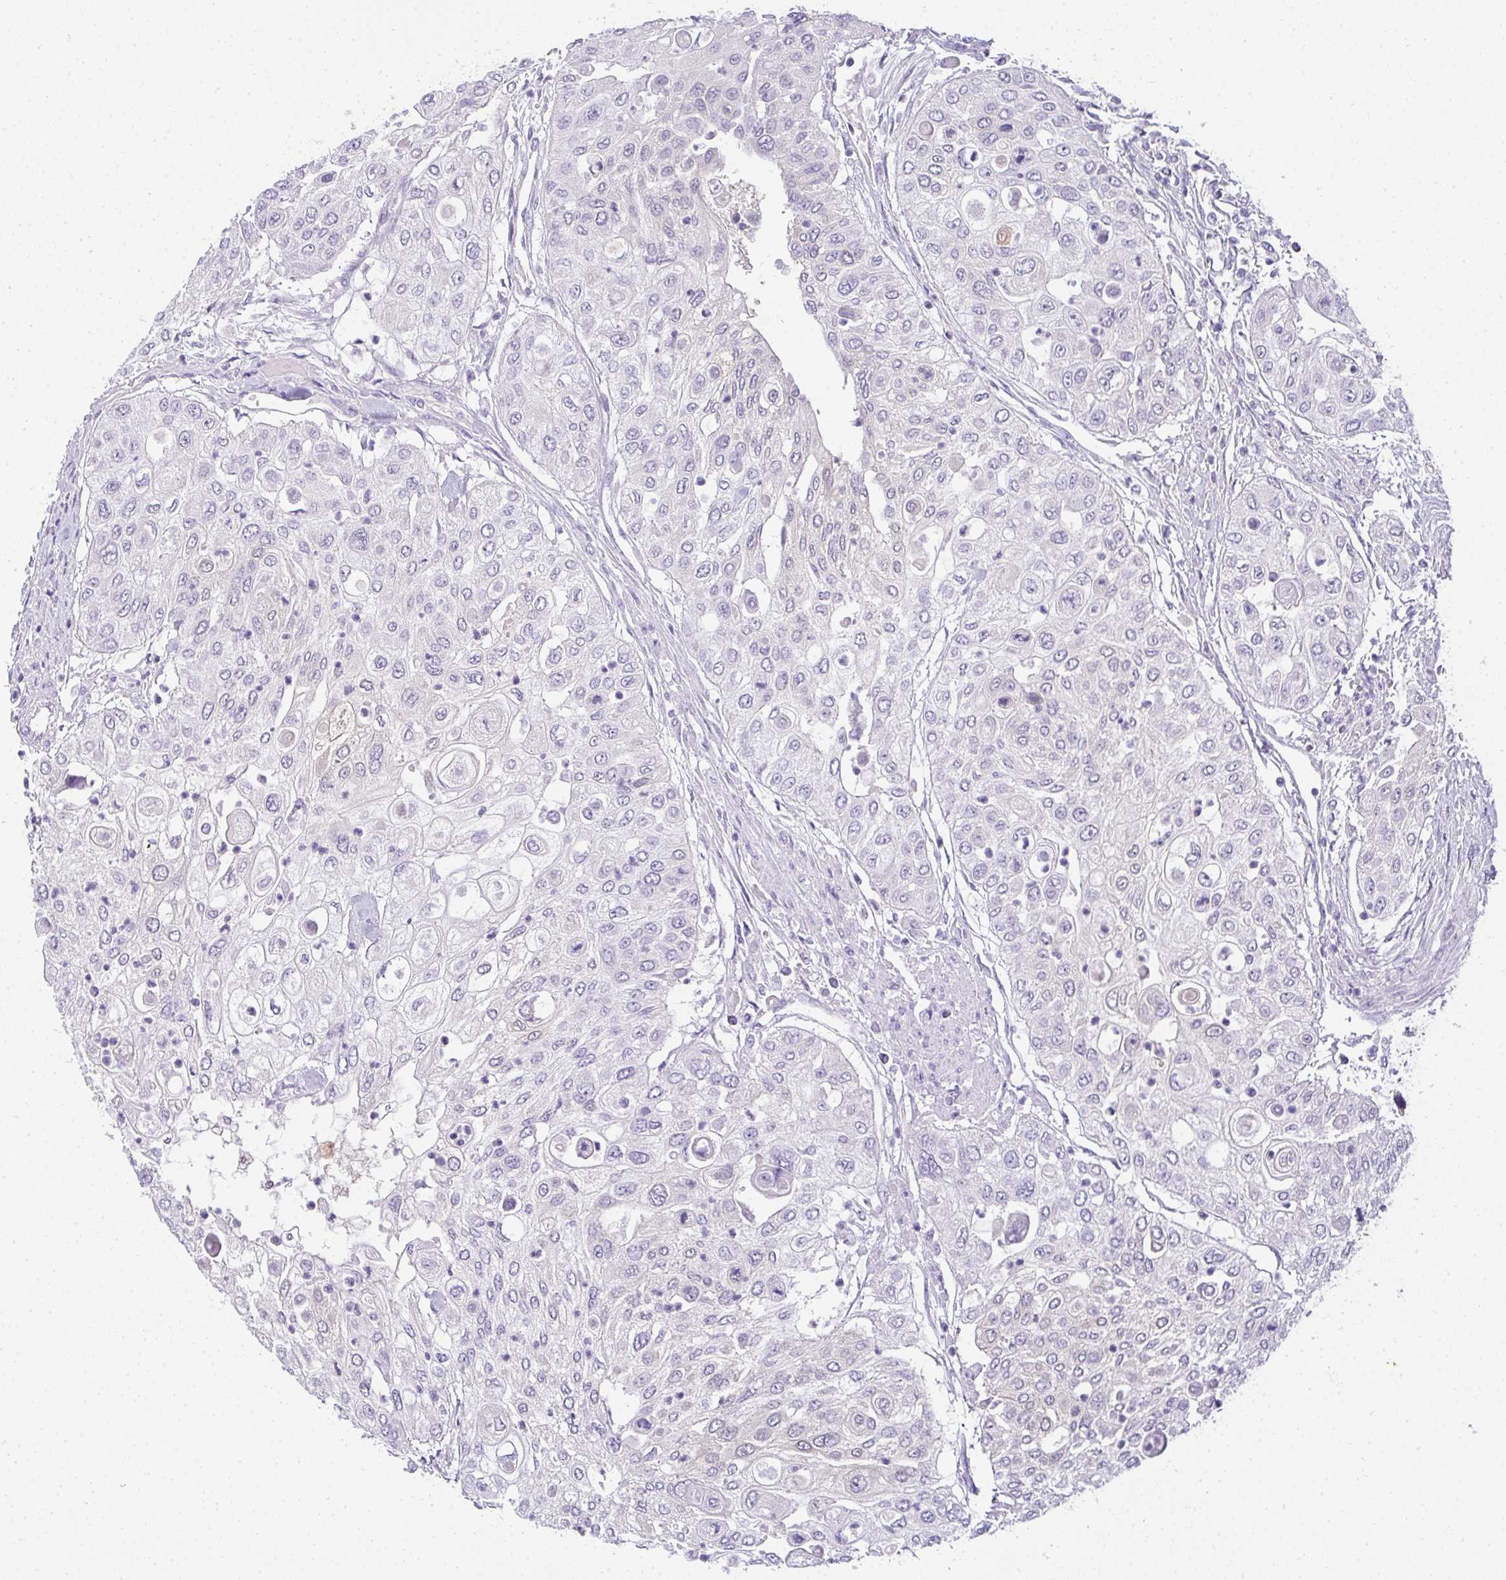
{"staining": {"intensity": "negative", "quantity": "none", "location": "none"}, "tissue": "urothelial cancer", "cell_type": "Tumor cells", "image_type": "cancer", "snomed": [{"axis": "morphology", "description": "Urothelial carcinoma, High grade"}, {"axis": "topography", "description": "Urinary bladder"}], "caption": "Immunohistochemistry (IHC) image of human high-grade urothelial carcinoma stained for a protein (brown), which shows no staining in tumor cells.", "gene": "GSDMB", "patient": {"sex": "female", "age": 79}}